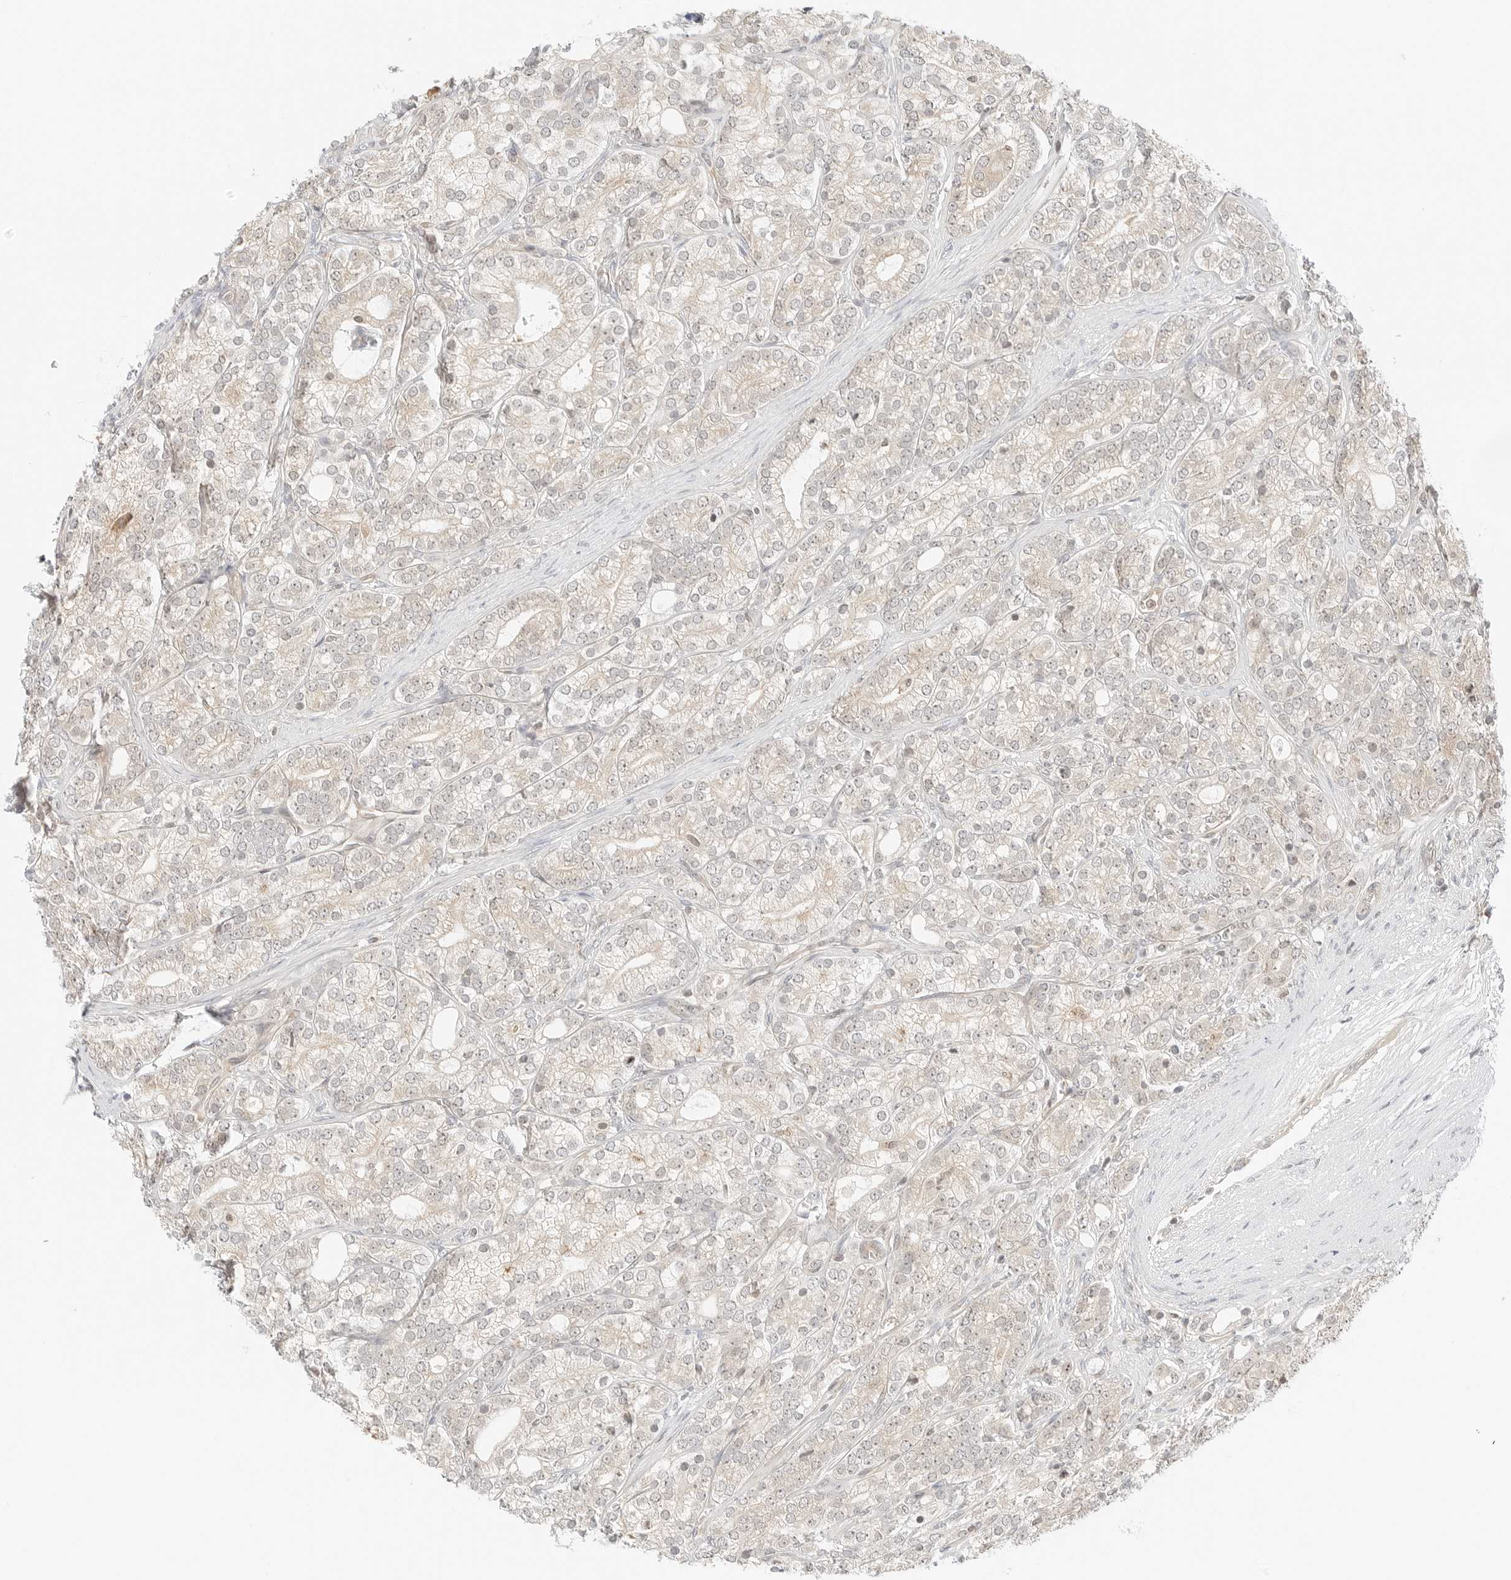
{"staining": {"intensity": "negative", "quantity": "none", "location": "none"}, "tissue": "prostate cancer", "cell_type": "Tumor cells", "image_type": "cancer", "snomed": [{"axis": "morphology", "description": "Adenocarcinoma, High grade"}, {"axis": "topography", "description": "Prostate"}], "caption": "Prostate high-grade adenocarcinoma was stained to show a protein in brown. There is no significant positivity in tumor cells.", "gene": "IQCC", "patient": {"sex": "male", "age": 57}}